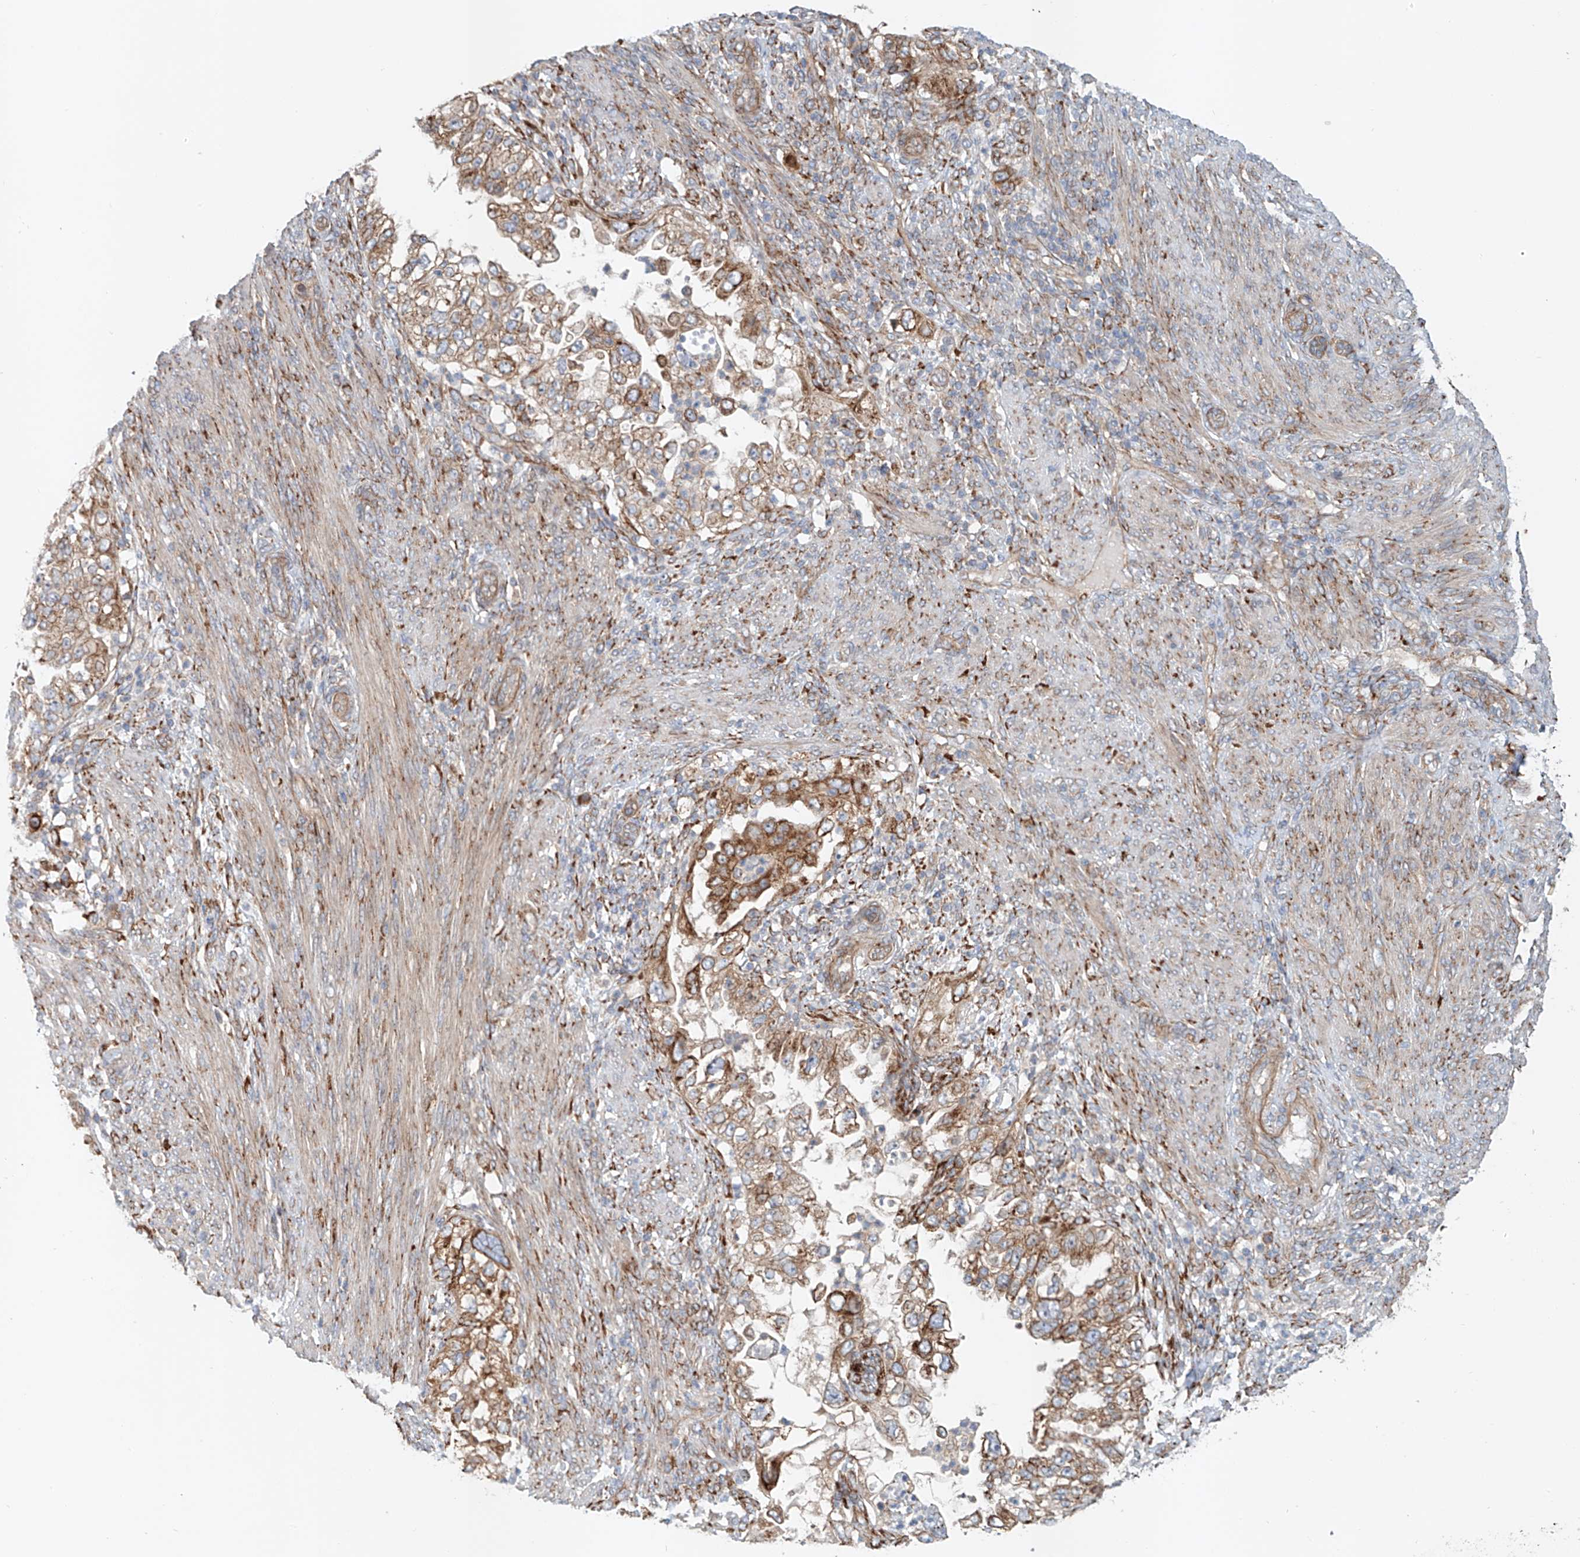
{"staining": {"intensity": "strong", "quantity": ">75%", "location": "cytoplasmic/membranous"}, "tissue": "endometrial cancer", "cell_type": "Tumor cells", "image_type": "cancer", "snomed": [{"axis": "morphology", "description": "Adenocarcinoma, NOS"}, {"axis": "topography", "description": "Endometrium"}], "caption": "Immunohistochemistry (IHC) (DAB (3,3'-diaminobenzidine)) staining of human endometrial cancer (adenocarcinoma) reveals strong cytoplasmic/membranous protein expression in about >75% of tumor cells.", "gene": "SNAP29", "patient": {"sex": "female", "age": 85}}